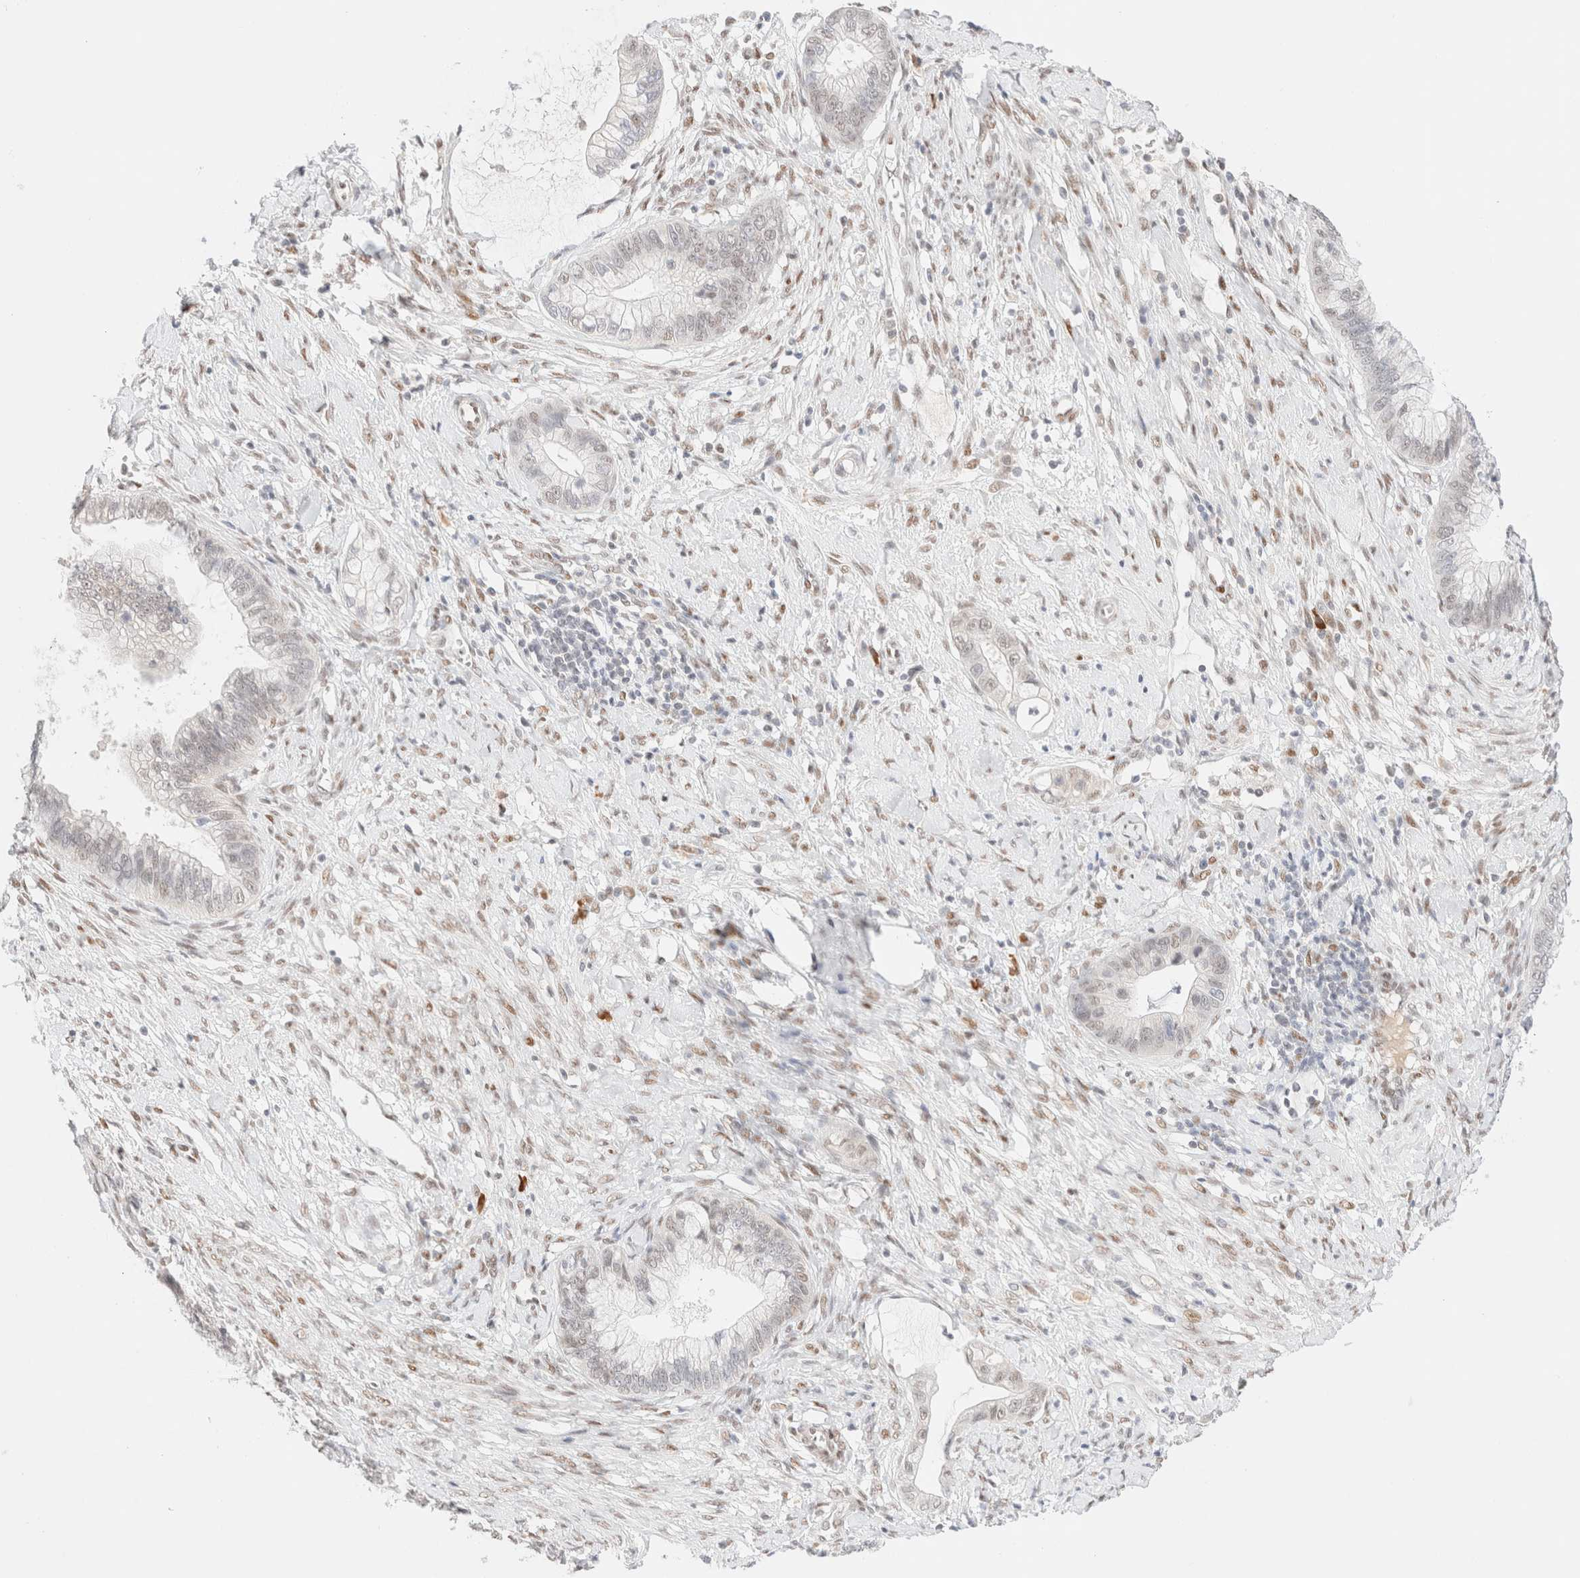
{"staining": {"intensity": "negative", "quantity": "none", "location": "none"}, "tissue": "cervical cancer", "cell_type": "Tumor cells", "image_type": "cancer", "snomed": [{"axis": "morphology", "description": "Adenocarcinoma, NOS"}, {"axis": "topography", "description": "Cervix"}], "caption": "This is a histopathology image of immunohistochemistry (IHC) staining of cervical adenocarcinoma, which shows no staining in tumor cells.", "gene": "CIC", "patient": {"sex": "female", "age": 44}}